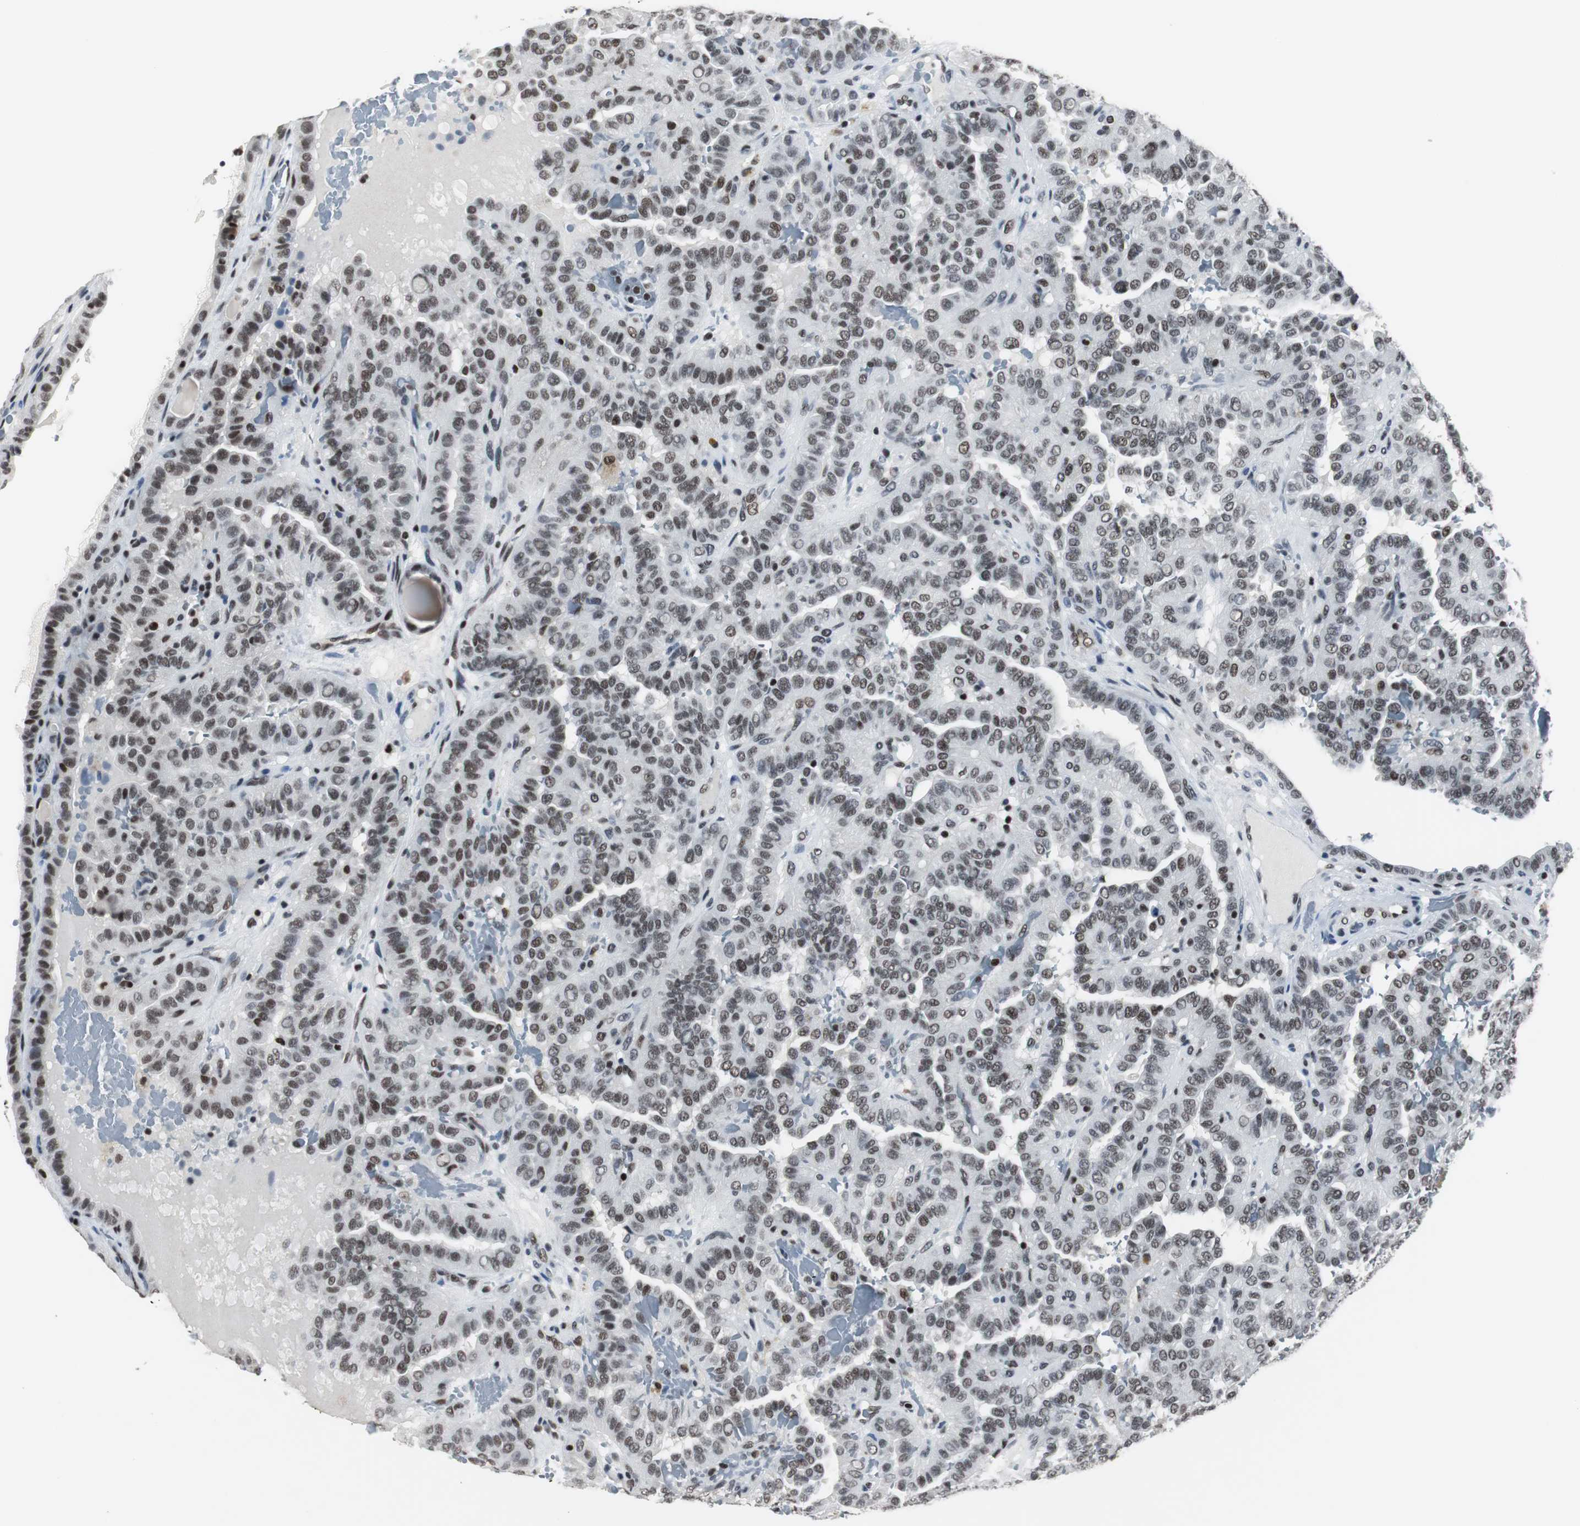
{"staining": {"intensity": "moderate", "quantity": ">75%", "location": "nuclear"}, "tissue": "thyroid cancer", "cell_type": "Tumor cells", "image_type": "cancer", "snomed": [{"axis": "morphology", "description": "Papillary adenocarcinoma, NOS"}, {"axis": "topography", "description": "Thyroid gland"}], "caption": "IHC (DAB (3,3'-diaminobenzidine)) staining of human thyroid papillary adenocarcinoma shows moderate nuclear protein staining in approximately >75% of tumor cells.", "gene": "RAD9A", "patient": {"sex": "male", "age": 77}}